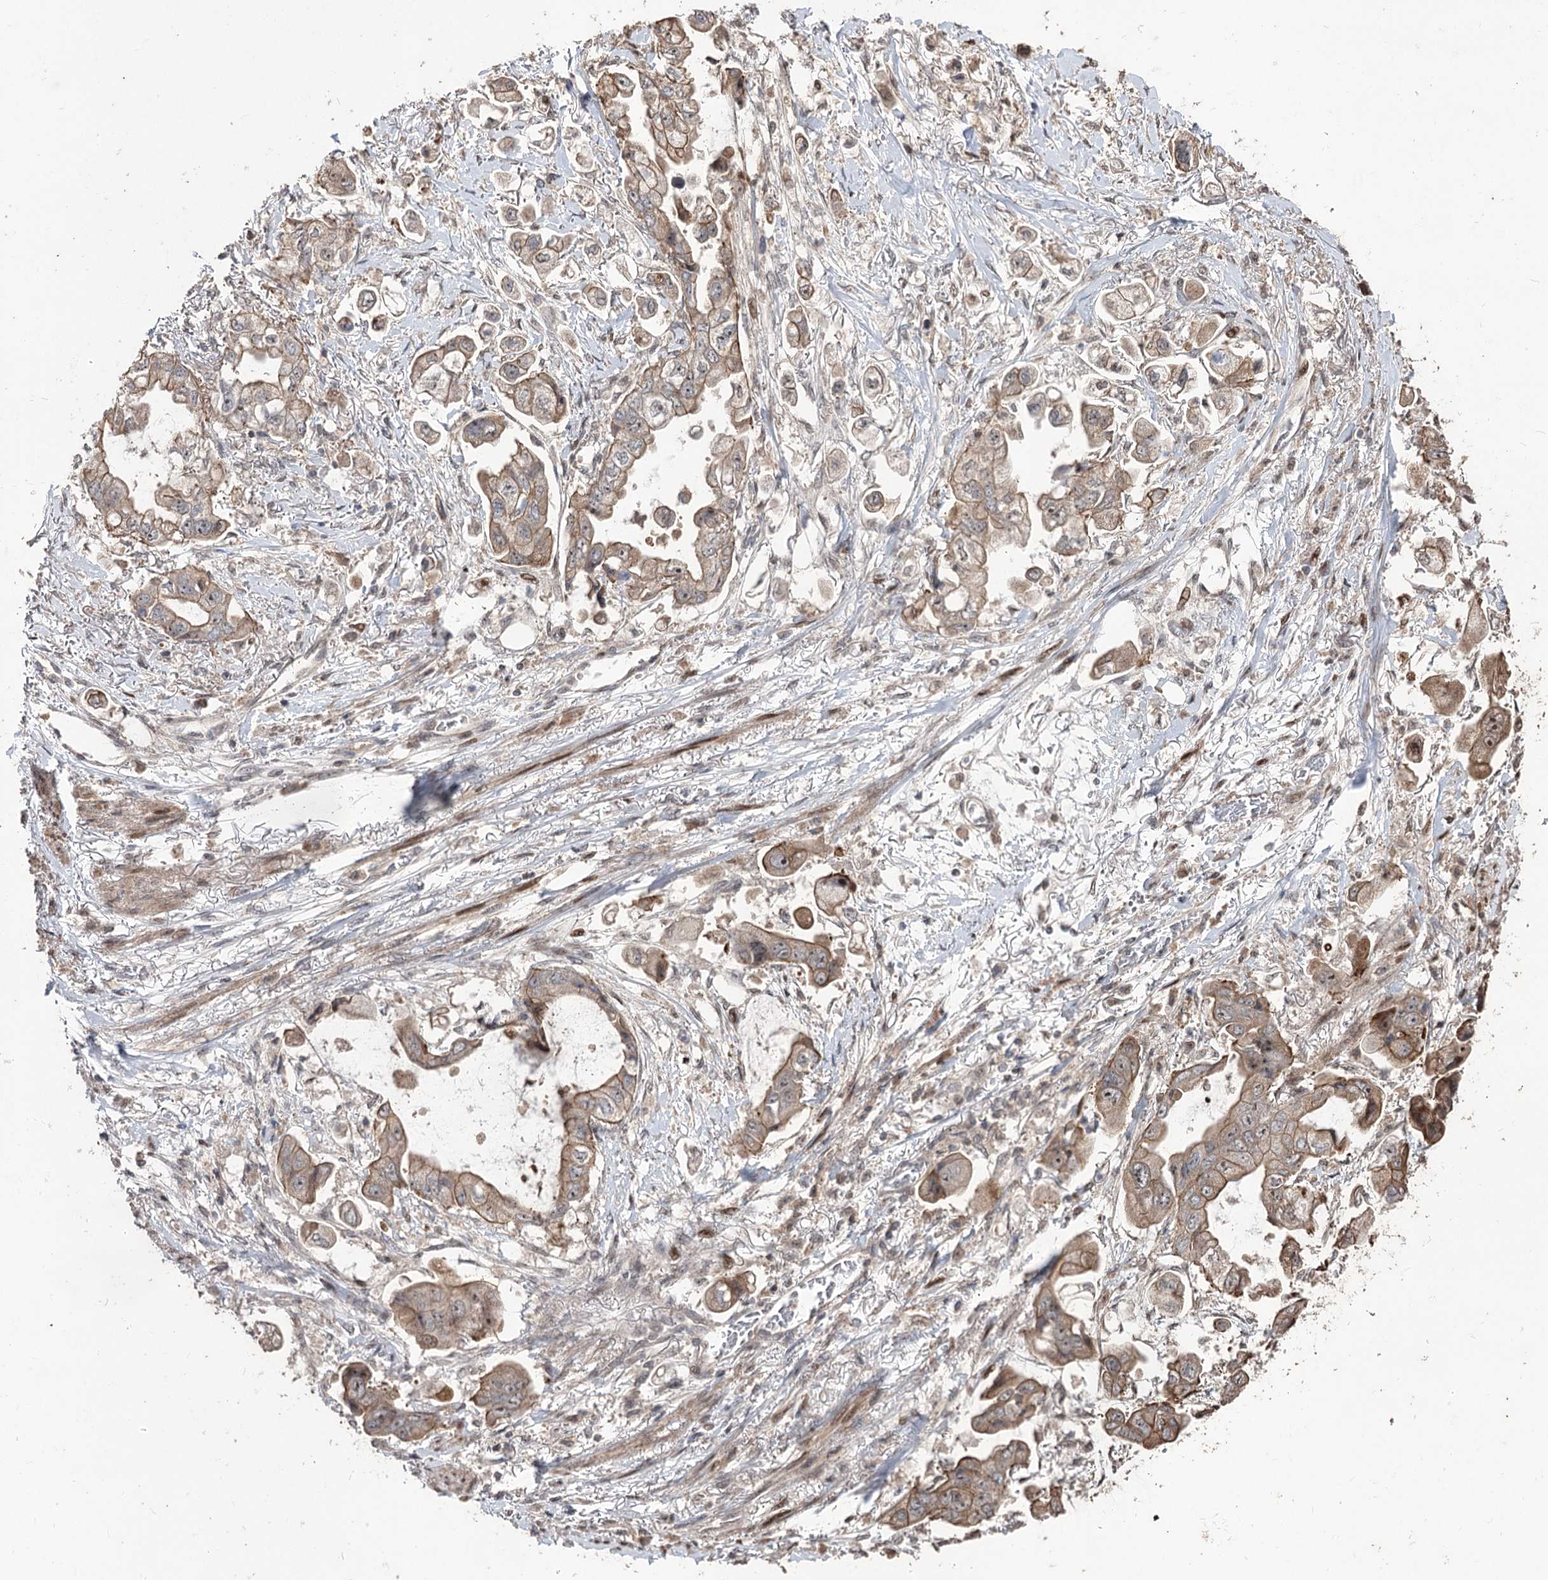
{"staining": {"intensity": "moderate", "quantity": ">75%", "location": "cytoplasmic/membranous,nuclear"}, "tissue": "stomach cancer", "cell_type": "Tumor cells", "image_type": "cancer", "snomed": [{"axis": "morphology", "description": "Adenocarcinoma, NOS"}, {"axis": "topography", "description": "Stomach"}], "caption": "IHC micrograph of neoplastic tissue: human stomach cancer (adenocarcinoma) stained using IHC shows medium levels of moderate protein expression localized specifically in the cytoplasmic/membranous and nuclear of tumor cells, appearing as a cytoplasmic/membranous and nuclear brown color.", "gene": "CPNE8", "patient": {"sex": "male", "age": 62}}